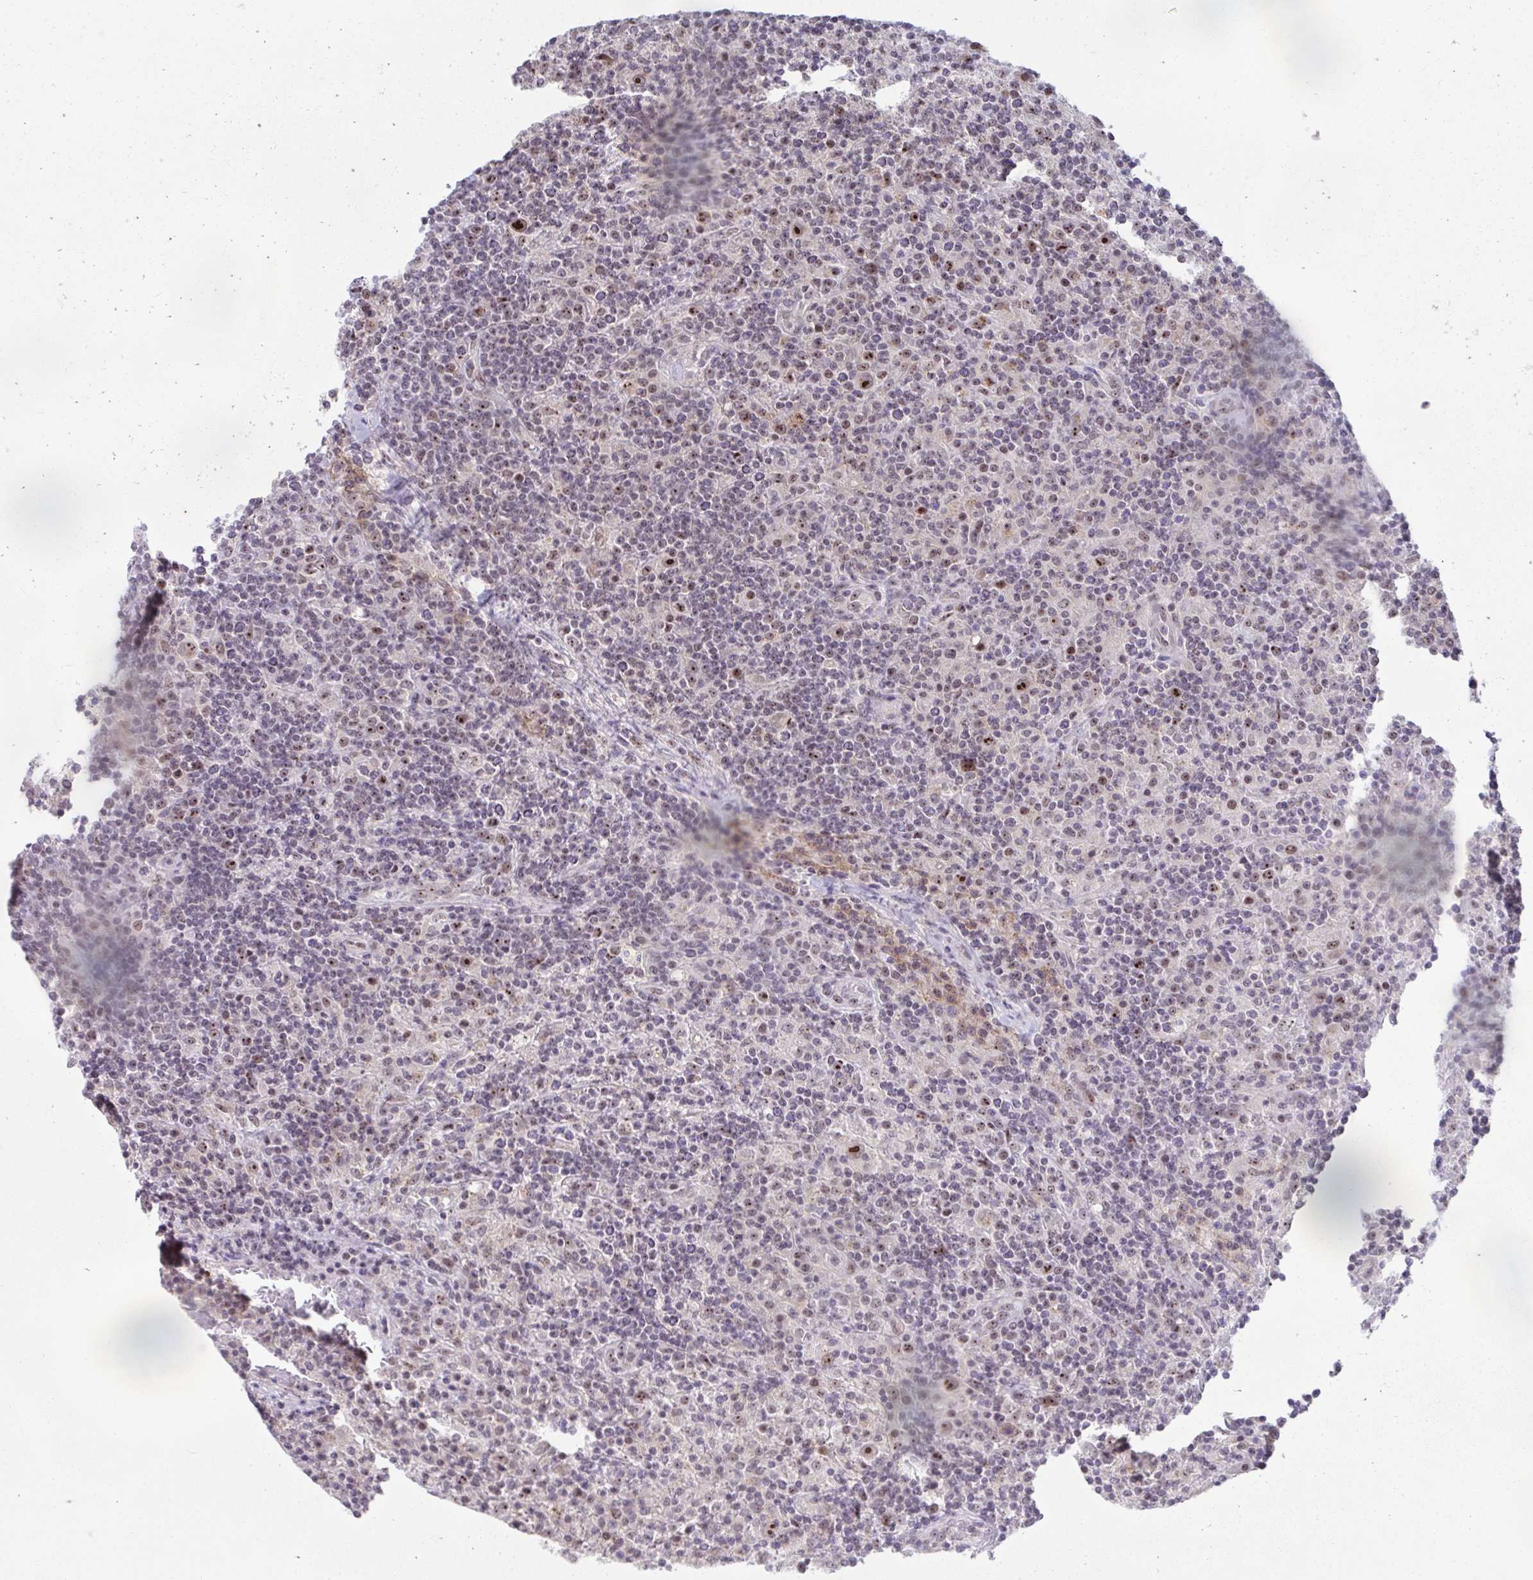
{"staining": {"intensity": "strong", "quantity": ">75%", "location": "nuclear"}, "tissue": "lymphoma", "cell_type": "Tumor cells", "image_type": "cancer", "snomed": [{"axis": "morphology", "description": "Hodgkin's disease, NOS"}, {"axis": "topography", "description": "Lymph node"}], "caption": "Immunohistochemical staining of Hodgkin's disease demonstrates high levels of strong nuclear protein staining in approximately >75% of tumor cells. (IHC, brightfield microscopy, high magnification).", "gene": "HIRA", "patient": {"sex": "male", "age": 70}}